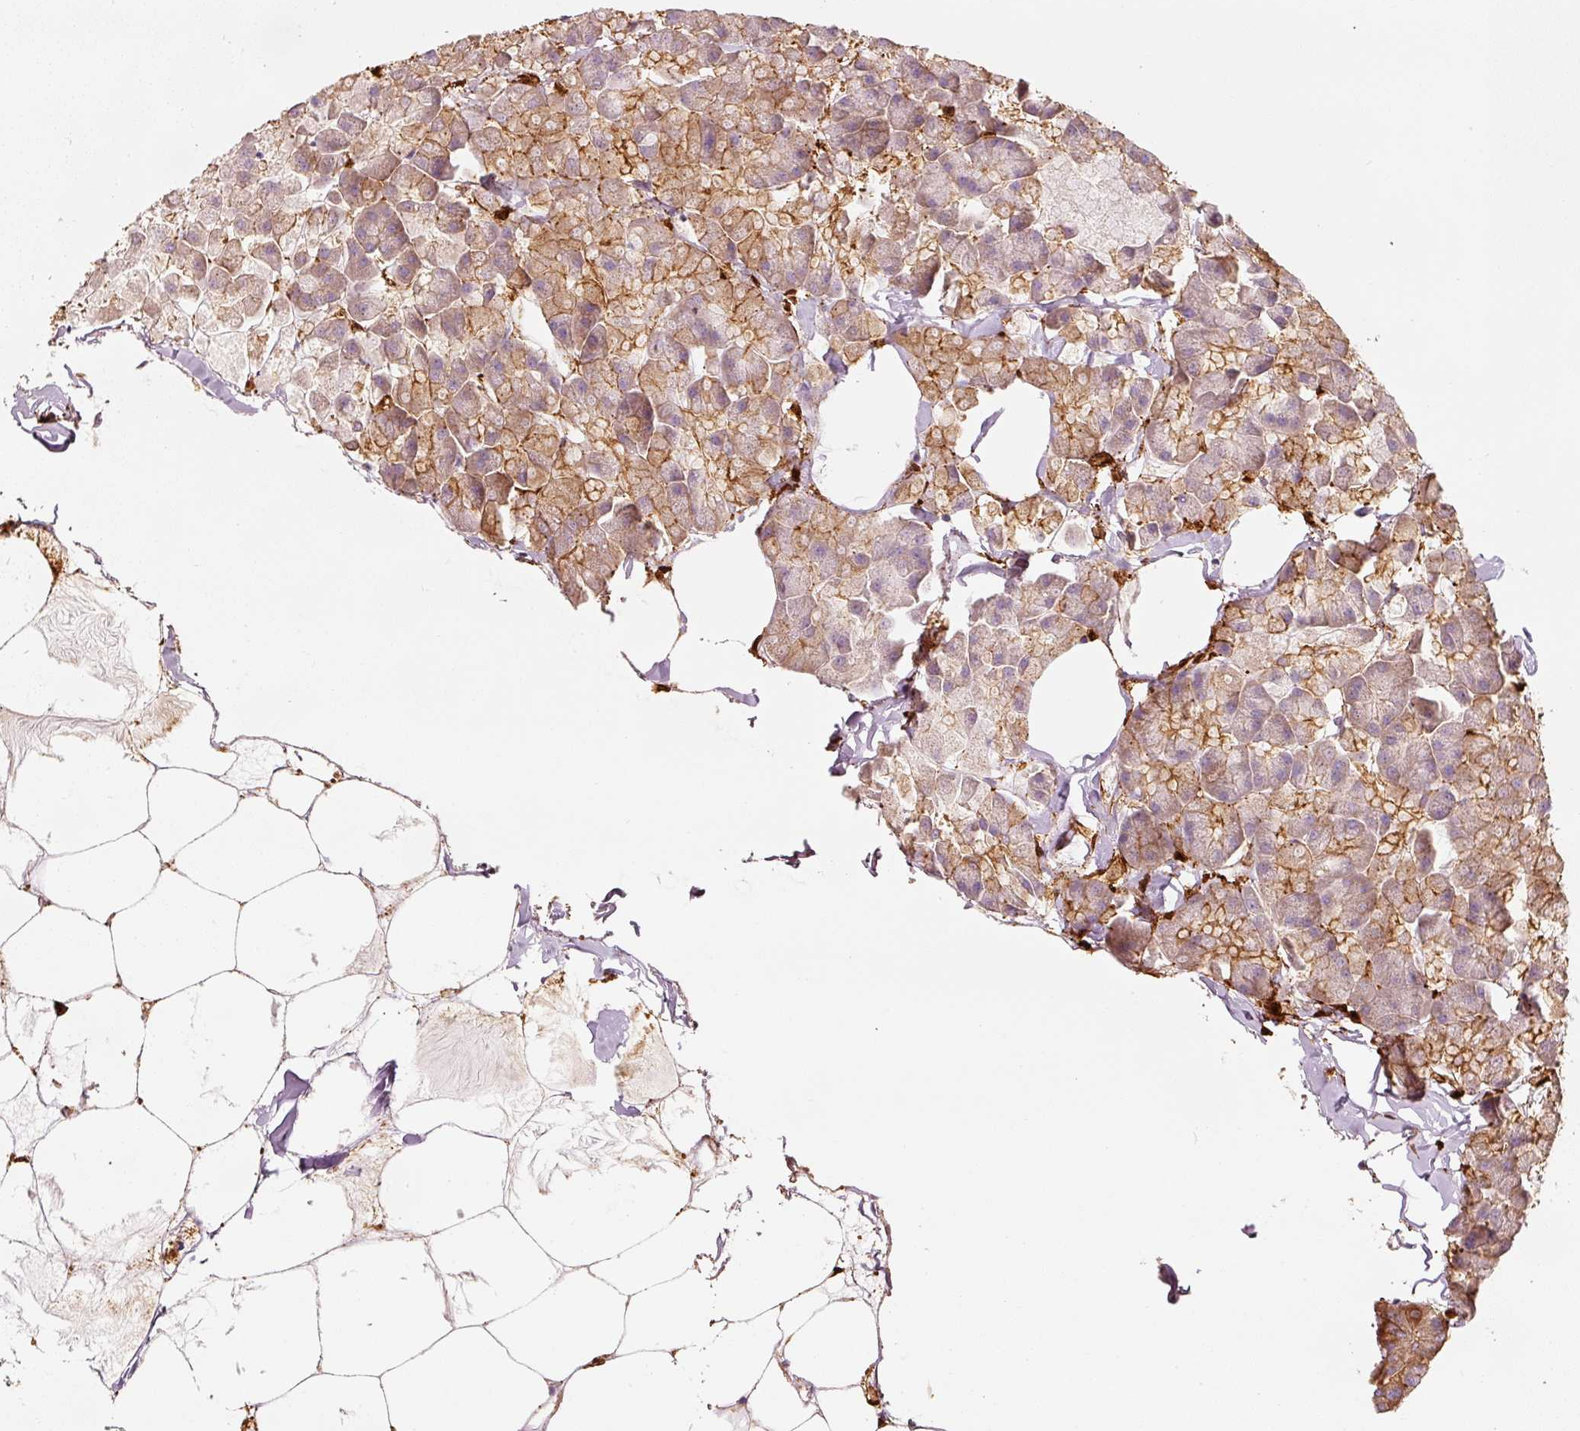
{"staining": {"intensity": "moderate", "quantity": ">75%", "location": "cytoplasmic/membranous"}, "tissue": "pancreas", "cell_type": "Exocrine glandular cells", "image_type": "normal", "snomed": [{"axis": "morphology", "description": "Normal tissue, NOS"}, {"axis": "topography", "description": "Pancreas"}], "caption": "Immunohistochemical staining of normal human pancreas exhibits >75% levels of moderate cytoplasmic/membranous protein staining in approximately >75% of exocrine glandular cells. (DAB IHC, brown staining for protein, blue staining for nuclei).", "gene": "IQGAP2", "patient": {"sex": "male", "age": 35}}